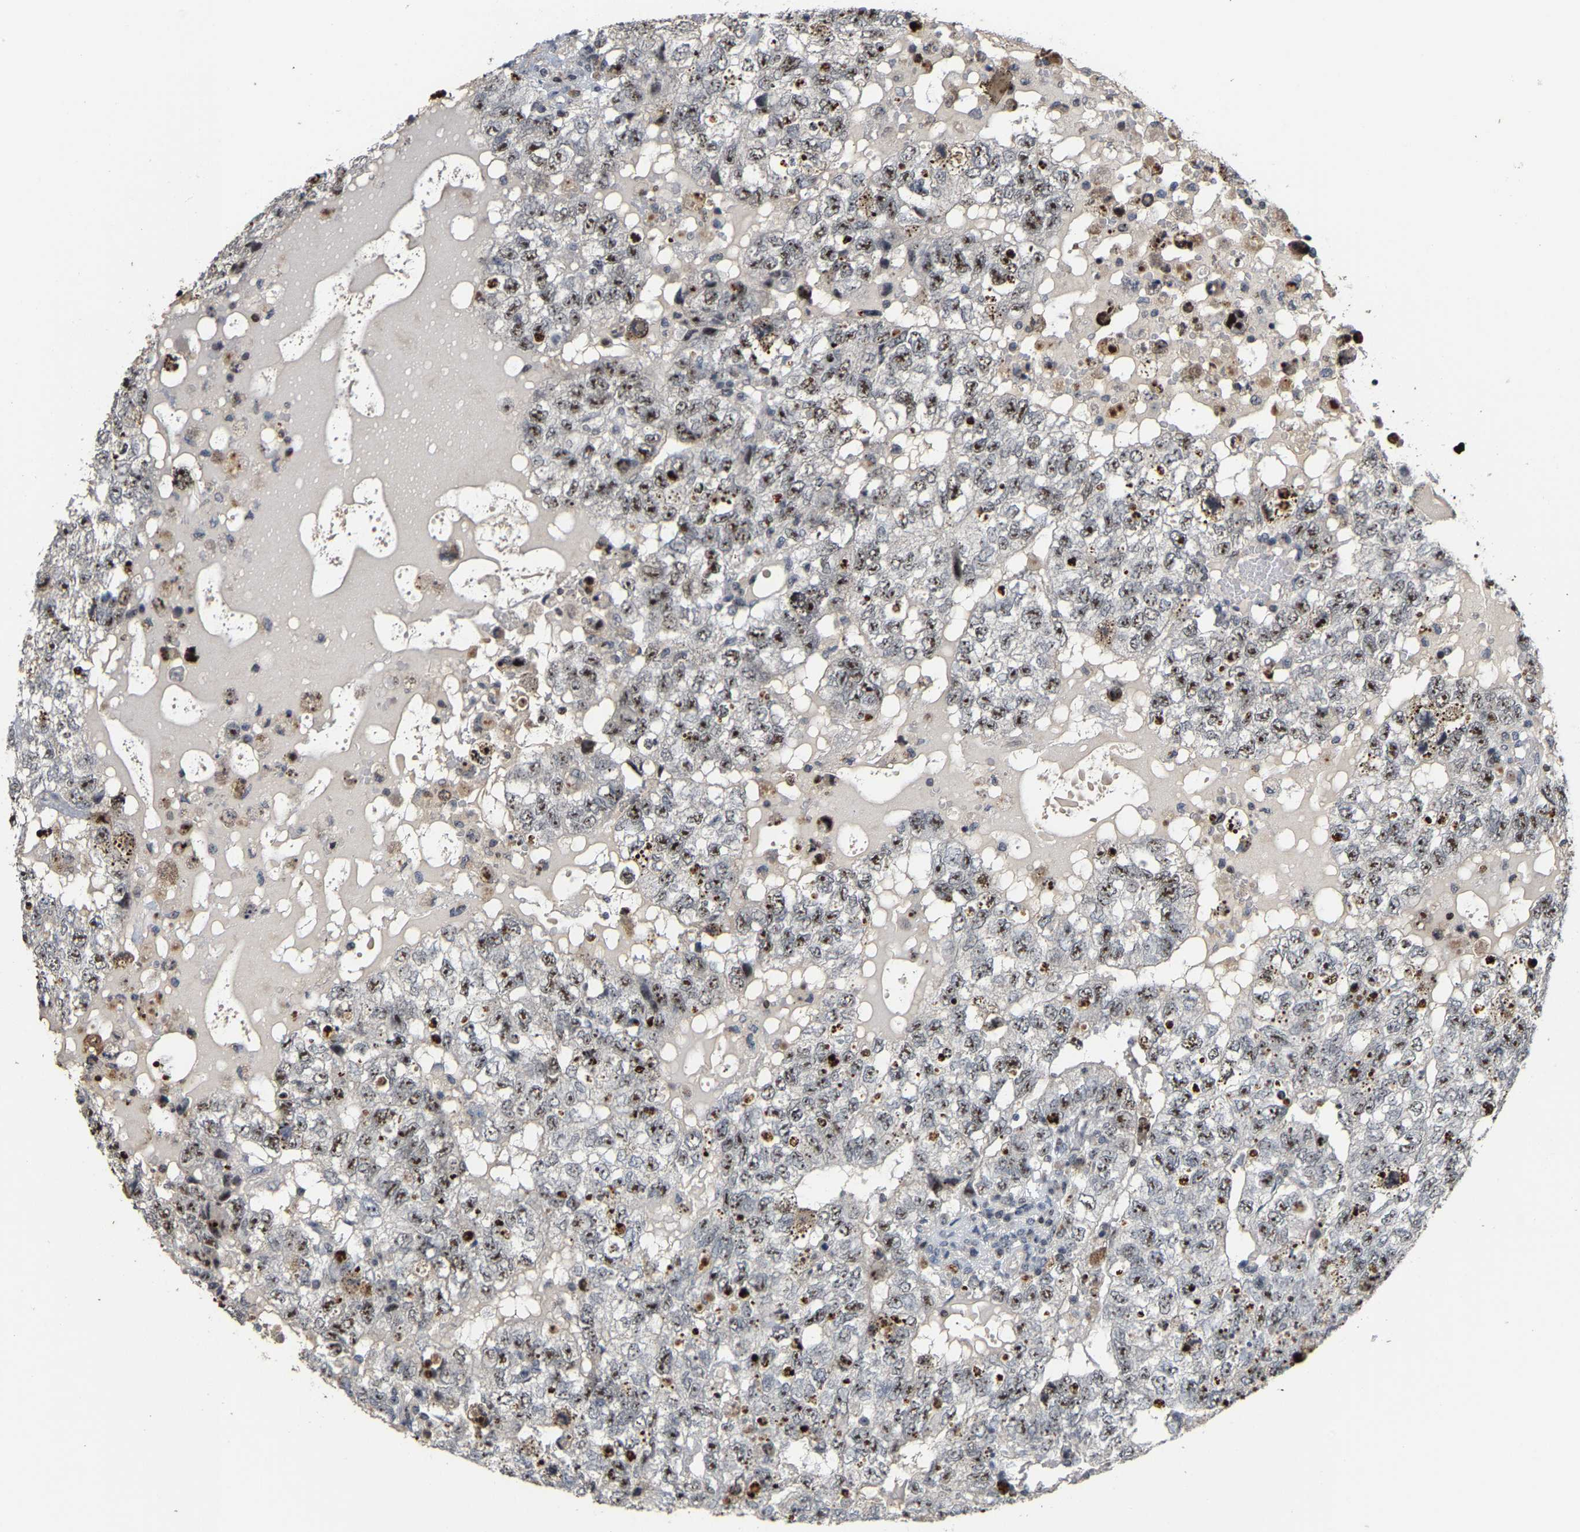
{"staining": {"intensity": "strong", "quantity": "25%-75%", "location": "nuclear"}, "tissue": "testis cancer", "cell_type": "Tumor cells", "image_type": "cancer", "snomed": [{"axis": "morphology", "description": "Carcinoma, Embryonal, NOS"}, {"axis": "topography", "description": "Testis"}], "caption": "Testis cancer stained for a protein demonstrates strong nuclear positivity in tumor cells. Nuclei are stained in blue.", "gene": "NOP58", "patient": {"sex": "male", "age": 36}}